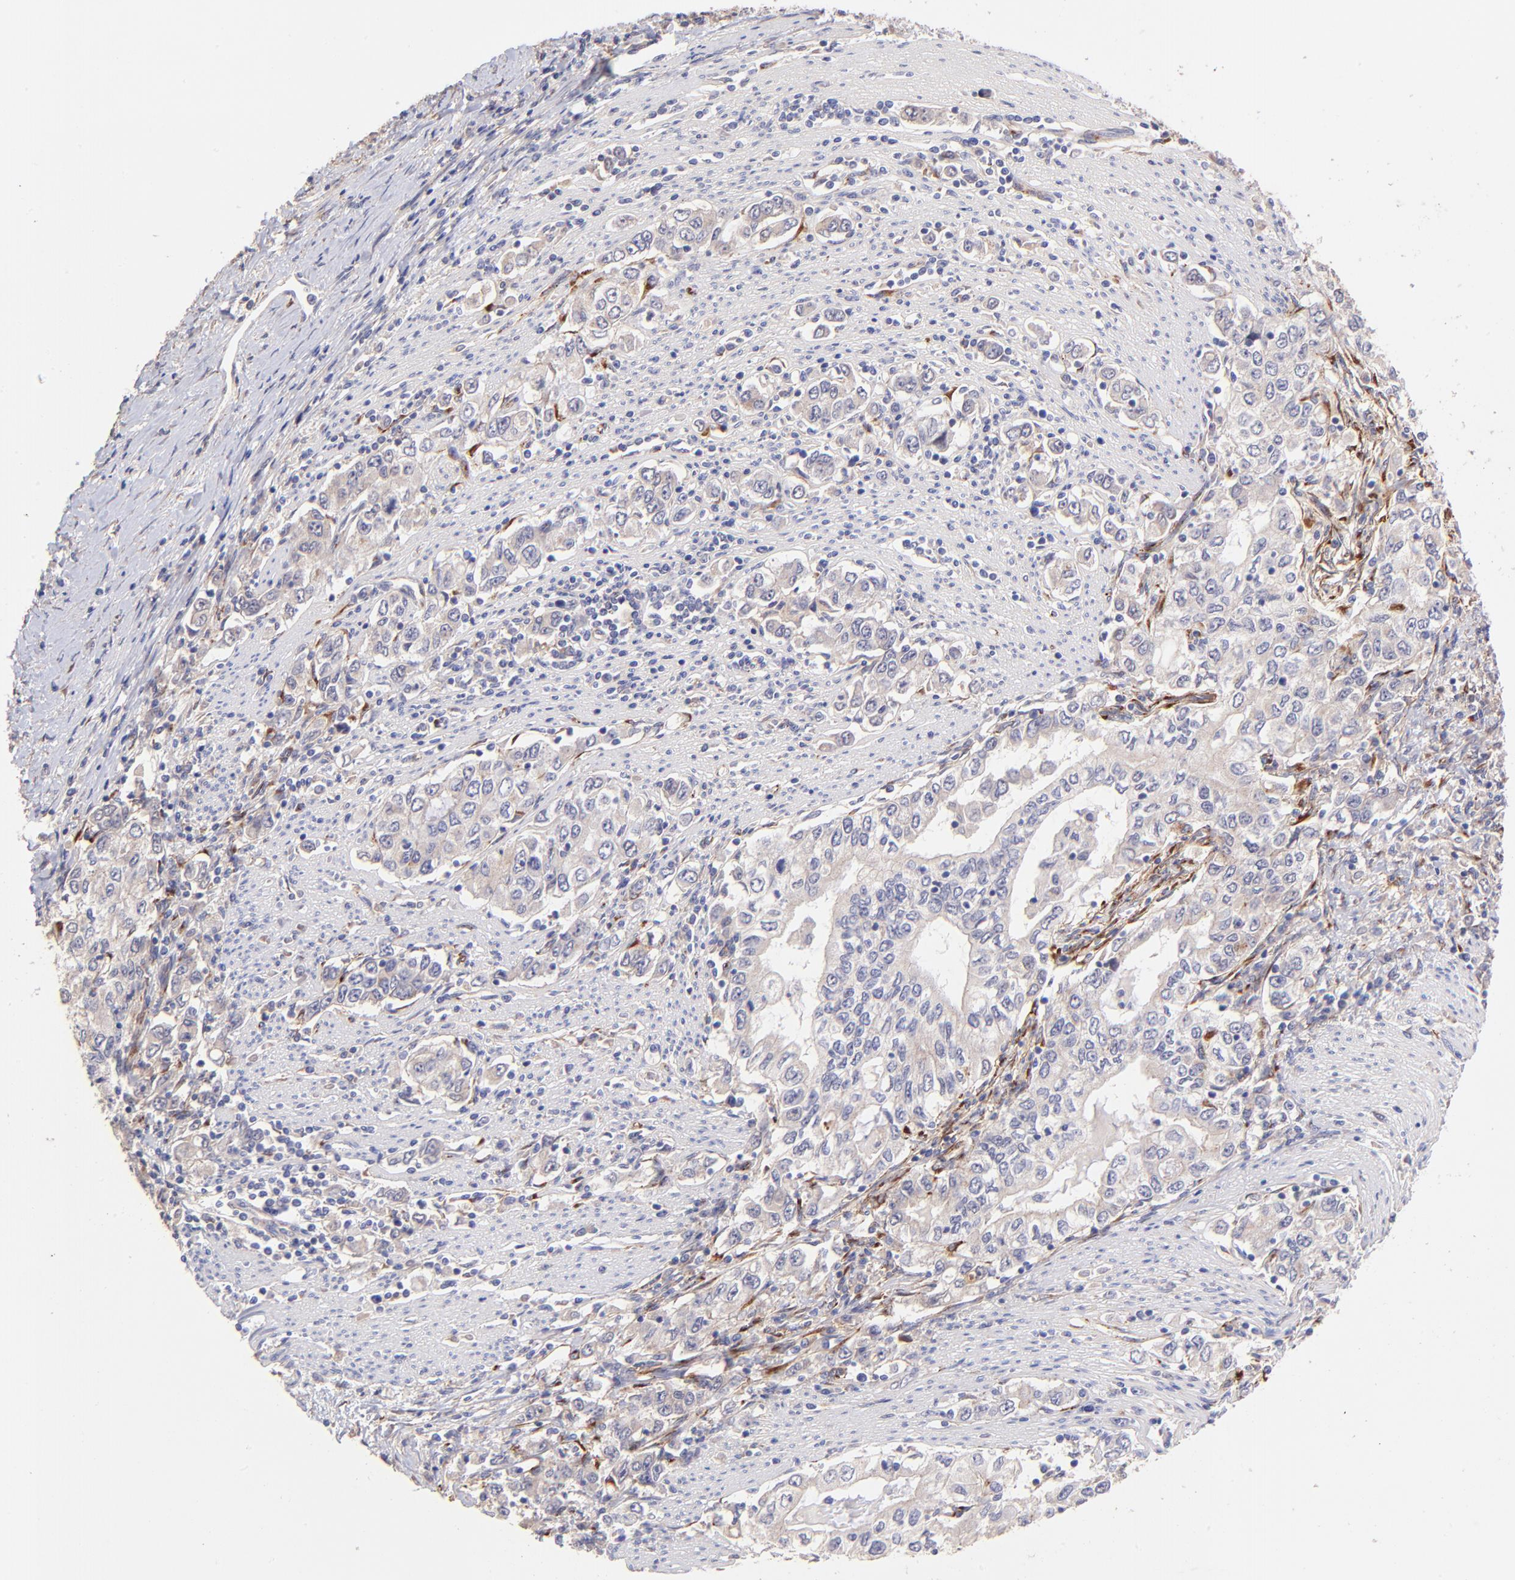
{"staining": {"intensity": "negative", "quantity": "none", "location": "none"}, "tissue": "stomach cancer", "cell_type": "Tumor cells", "image_type": "cancer", "snomed": [{"axis": "morphology", "description": "Adenocarcinoma, NOS"}, {"axis": "topography", "description": "Stomach, lower"}], "caption": "Tumor cells show no significant positivity in adenocarcinoma (stomach).", "gene": "SPARC", "patient": {"sex": "female", "age": 72}}